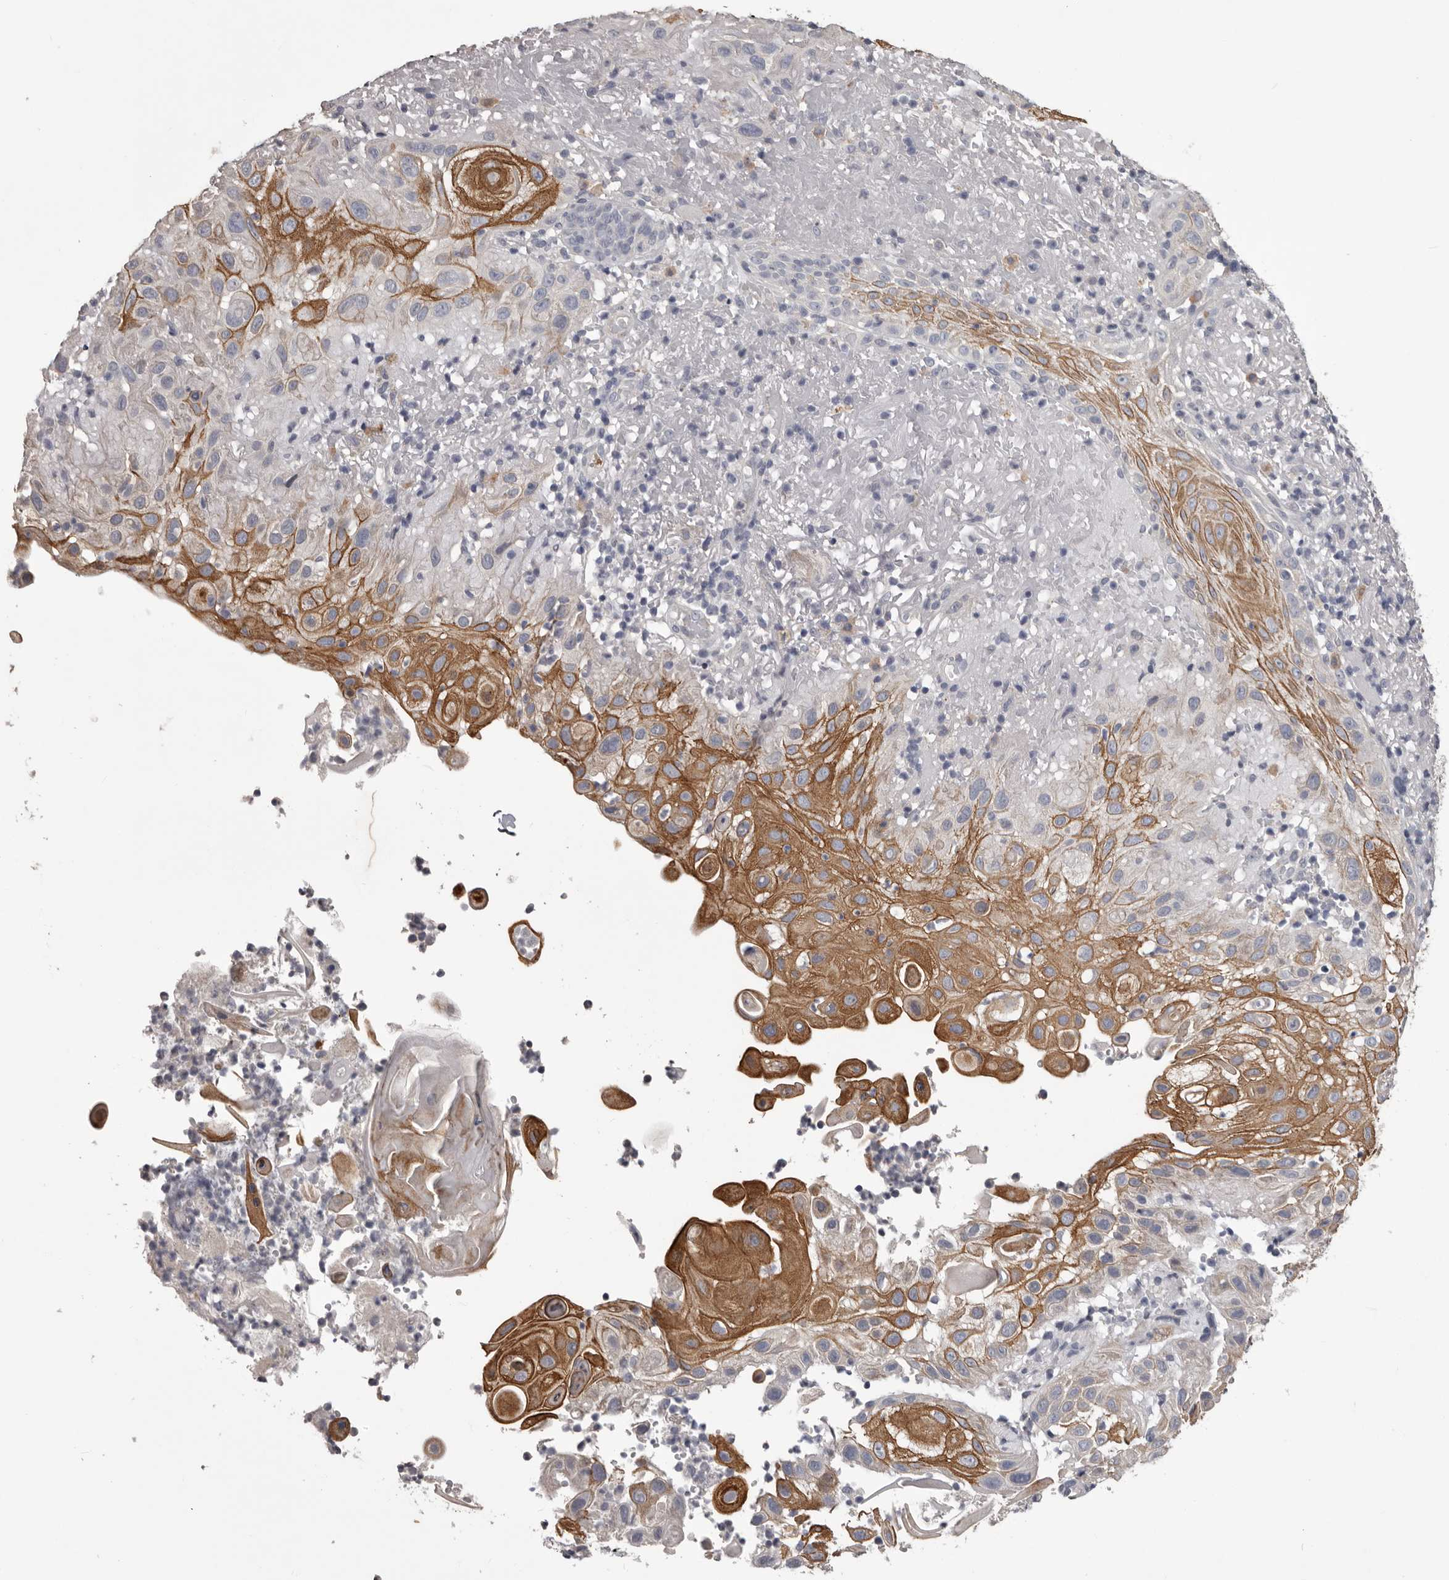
{"staining": {"intensity": "moderate", "quantity": "25%-75%", "location": "cytoplasmic/membranous"}, "tissue": "skin cancer", "cell_type": "Tumor cells", "image_type": "cancer", "snomed": [{"axis": "morphology", "description": "Normal tissue, NOS"}, {"axis": "morphology", "description": "Squamous cell carcinoma, NOS"}, {"axis": "topography", "description": "Skin"}], "caption": "Skin squamous cell carcinoma was stained to show a protein in brown. There is medium levels of moderate cytoplasmic/membranous expression in approximately 25%-75% of tumor cells. (DAB (3,3'-diaminobenzidine) = brown stain, brightfield microscopy at high magnification).", "gene": "LPAR6", "patient": {"sex": "female", "age": 96}}